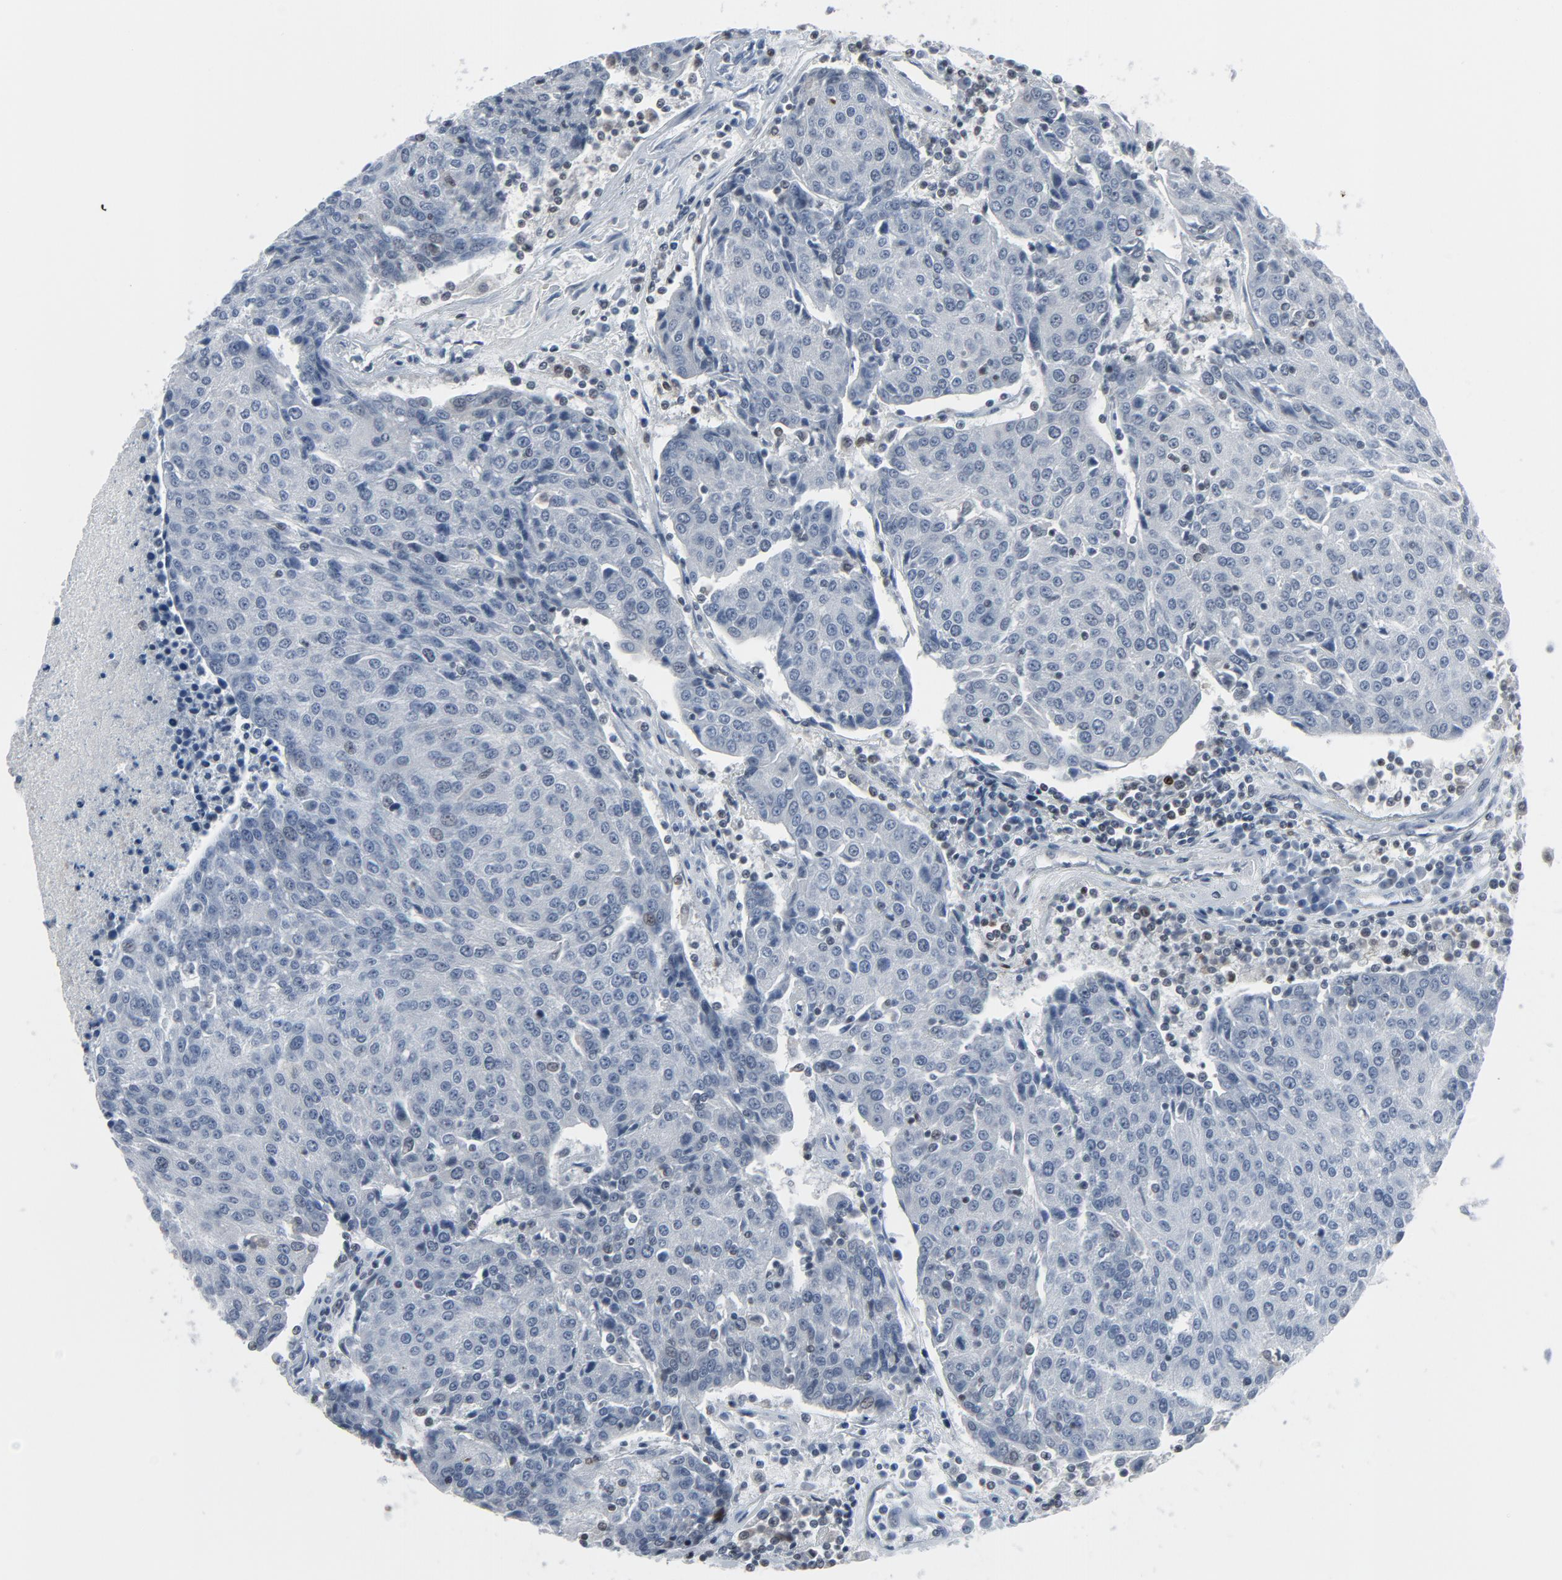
{"staining": {"intensity": "negative", "quantity": "none", "location": "none"}, "tissue": "urothelial cancer", "cell_type": "Tumor cells", "image_type": "cancer", "snomed": [{"axis": "morphology", "description": "Urothelial carcinoma, High grade"}, {"axis": "topography", "description": "Urinary bladder"}], "caption": "Photomicrograph shows no significant protein expression in tumor cells of high-grade urothelial carcinoma.", "gene": "STAT5A", "patient": {"sex": "female", "age": 85}}